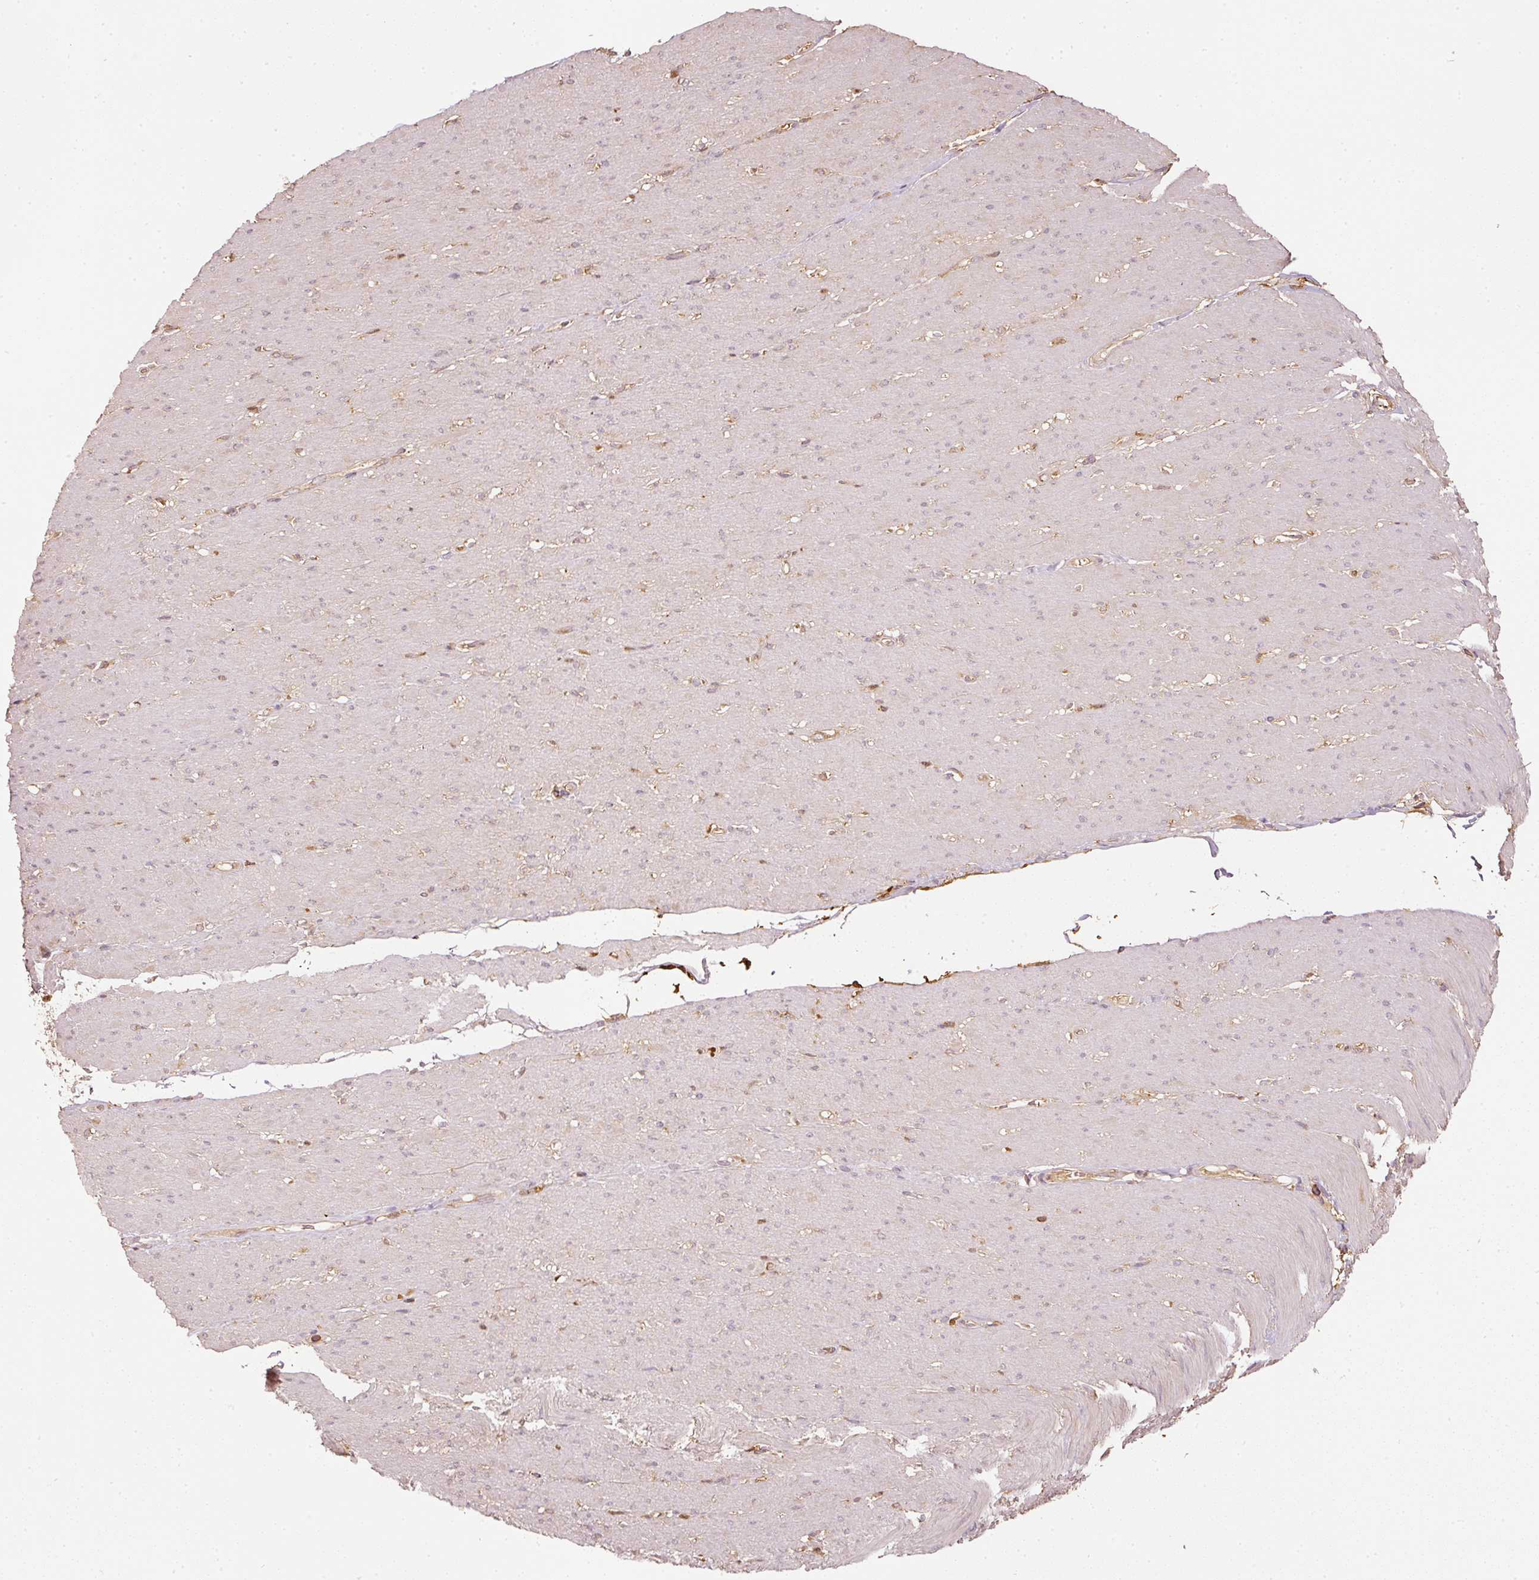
{"staining": {"intensity": "weak", "quantity": "<25%", "location": "cytoplasmic/membranous"}, "tissue": "smooth muscle", "cell_type": "Smooth muscle cells", "image_type": "normal", "snomed": [{"axis": "morphology", "description": "Normal tissue, NOS"}, {"axis": "topography", "description": "Smooth muscle"}, {"axis": "topography", "description": "Rectum"}], "caption": "Smooth muscle cells show no significant protein positivity in normal smooth muscle.", "gene": "EVL", "patient": {"sex": "male", "age": 53}}